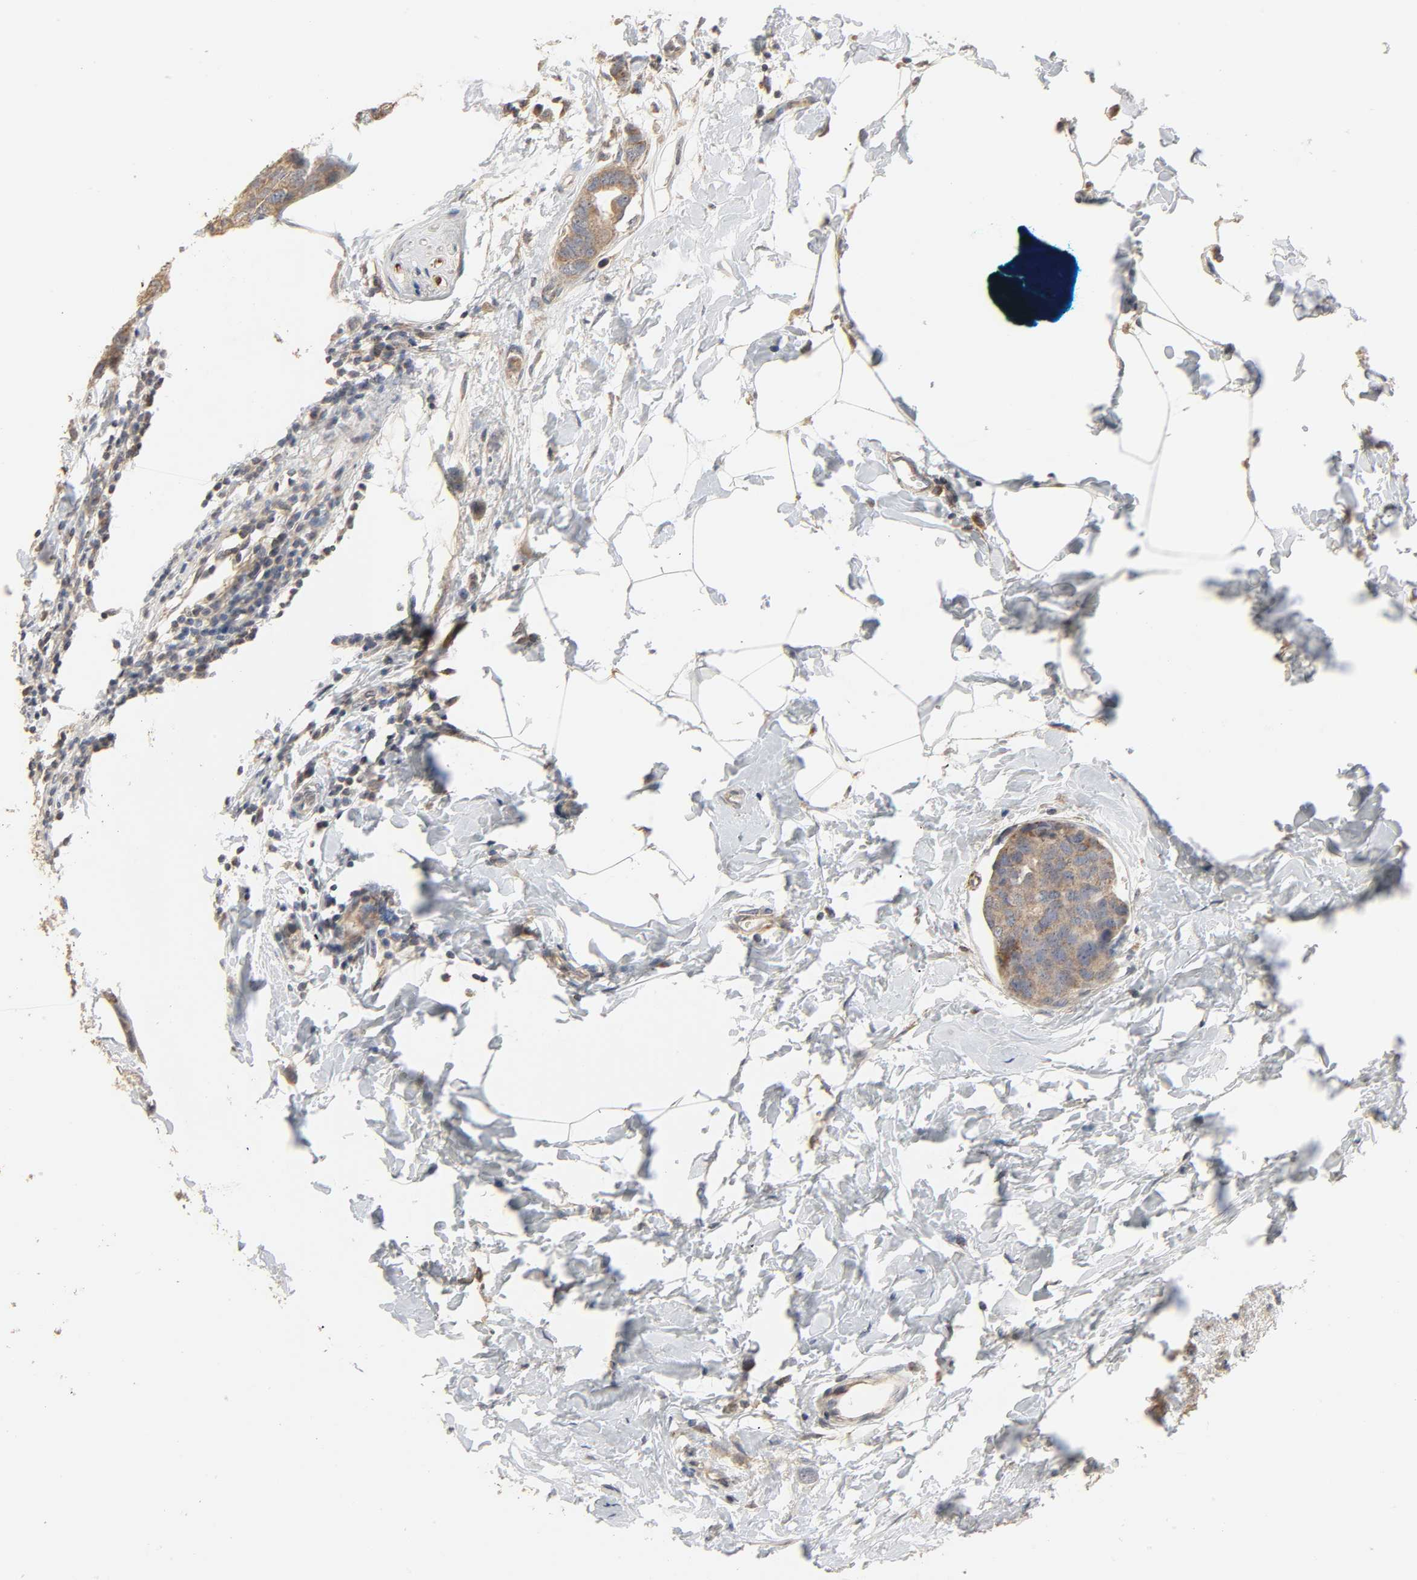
{"staining": {"intensity": "weak", "quantity": ">75%", "location": "cytoplasmic/membranous"}, "tissue": "breast cancer", "cell_type": "Tumor cells", "image_type": "cancer", "snomed": [{"axis": "morphology", "description": "Normal tissue, NOS"}, {"axis": "morphology", "description": "Duct carcinoma"}, {"axis": "topography", "description": "Breast"}], "caption": "Immunohistochemical staining of breast cancer displays low levels of weak cytoplasmic/membranous protein expression in approximately >75% of tumor cells. Using DAB (3,3'-diaminobenzidine) (brown) and hematoxylin (blue) stains, captured at high magnification using brightfield microscopy.", "gene": "CLEC4E", "patient": {"sex": "female", "age": 50}}